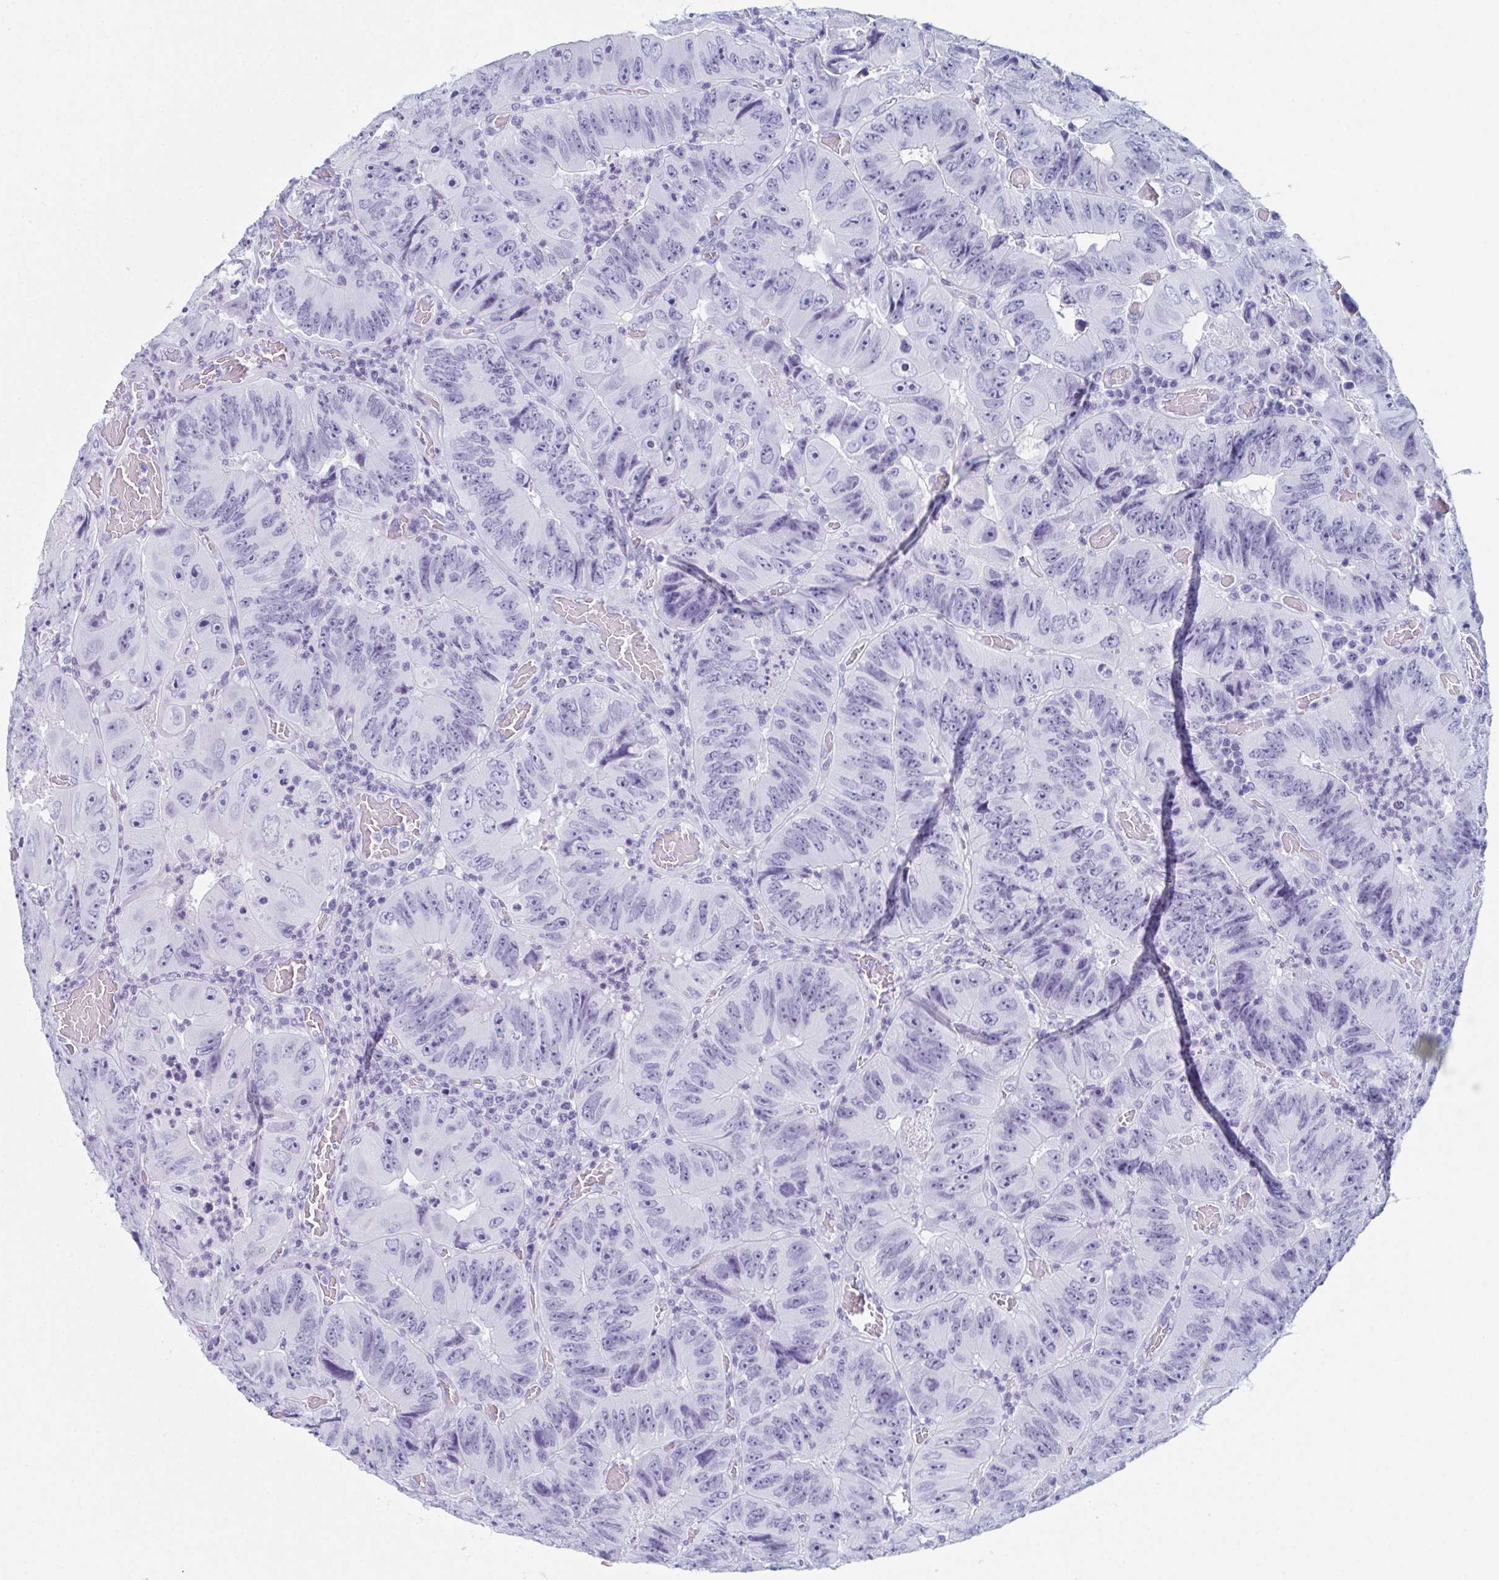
{"staining": {"intensity": "negative", "quantity": "none", "location": "none"}, "tissue": "colorectal cancer", "cell_type": "Tumor cells", "image_type": "cancer", "snomed": [{"axis": "morphology", "description": "Adenocarcinoma, NOS"}, {"axis": "topography", "description": "Colon"}], "caption": "High magnification brightfield microscopy of colorectal cancer stained with DAB (3,3'-diaminobenzidine) (brown) and counterstained with hematoxylin (blue): tumor cells show no significant expression.", "gene": "ENKUR", "patient": {"sex": "female", "age": 84}}